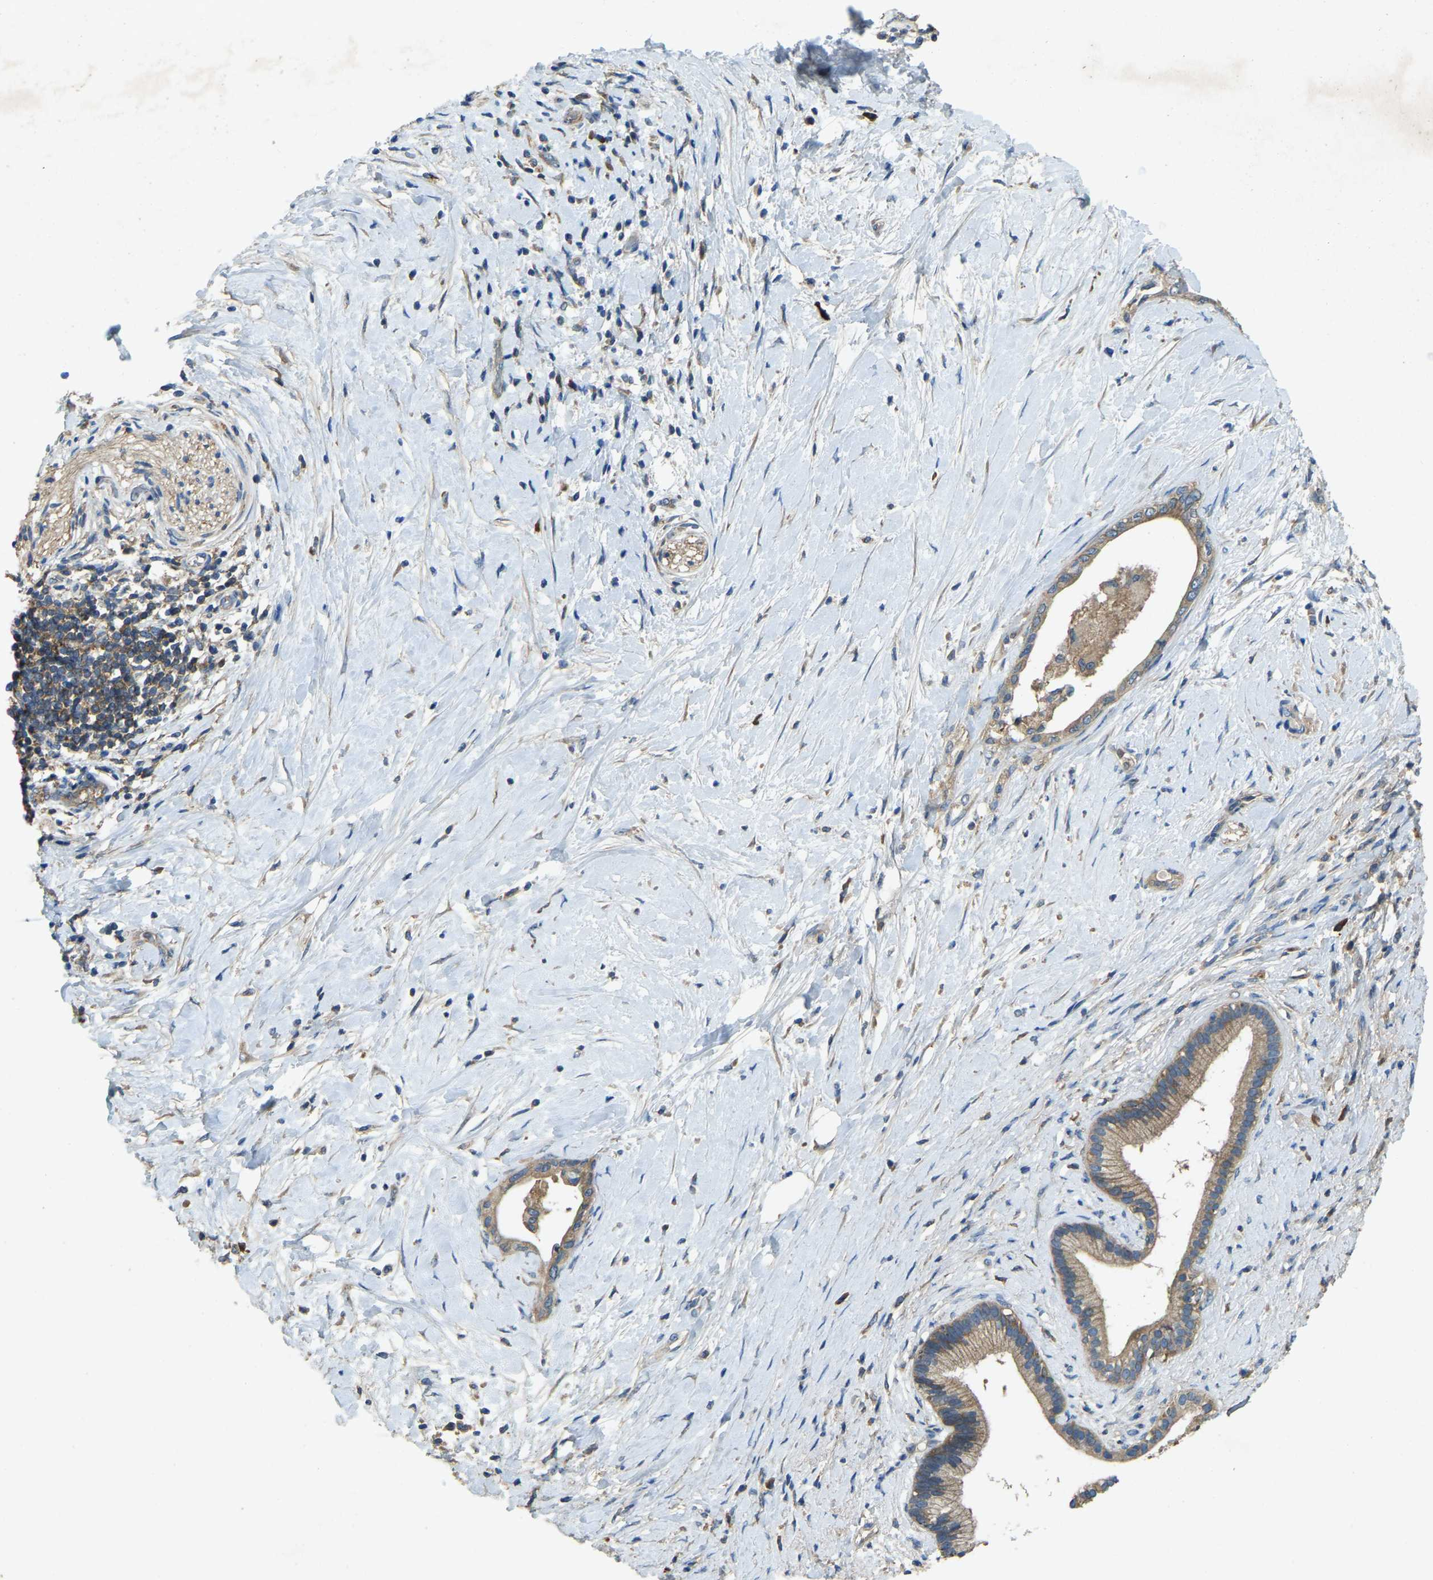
{"staining": {"intensity": "weak", "quantity": ">75%", "location": "cytoplasmic/membranous"}, "tissue": "pancreatic cancer", "cell_type": "Tumor cells", "image_type": "cancer", "snomed": [{"axis": "morphology", "description": "Adenocarcinoma, NOS"}, {"axis": "topography", "description": "Pancreas"}], "caption": "Weak cytoplasmic/membranous positivity for a protein is present in approximately >75% of tumor cells of pancreatic cancer using immunohistochemistry.", "gene": "ATP8B1", "patient": {"sex": "female", "age": 60}}